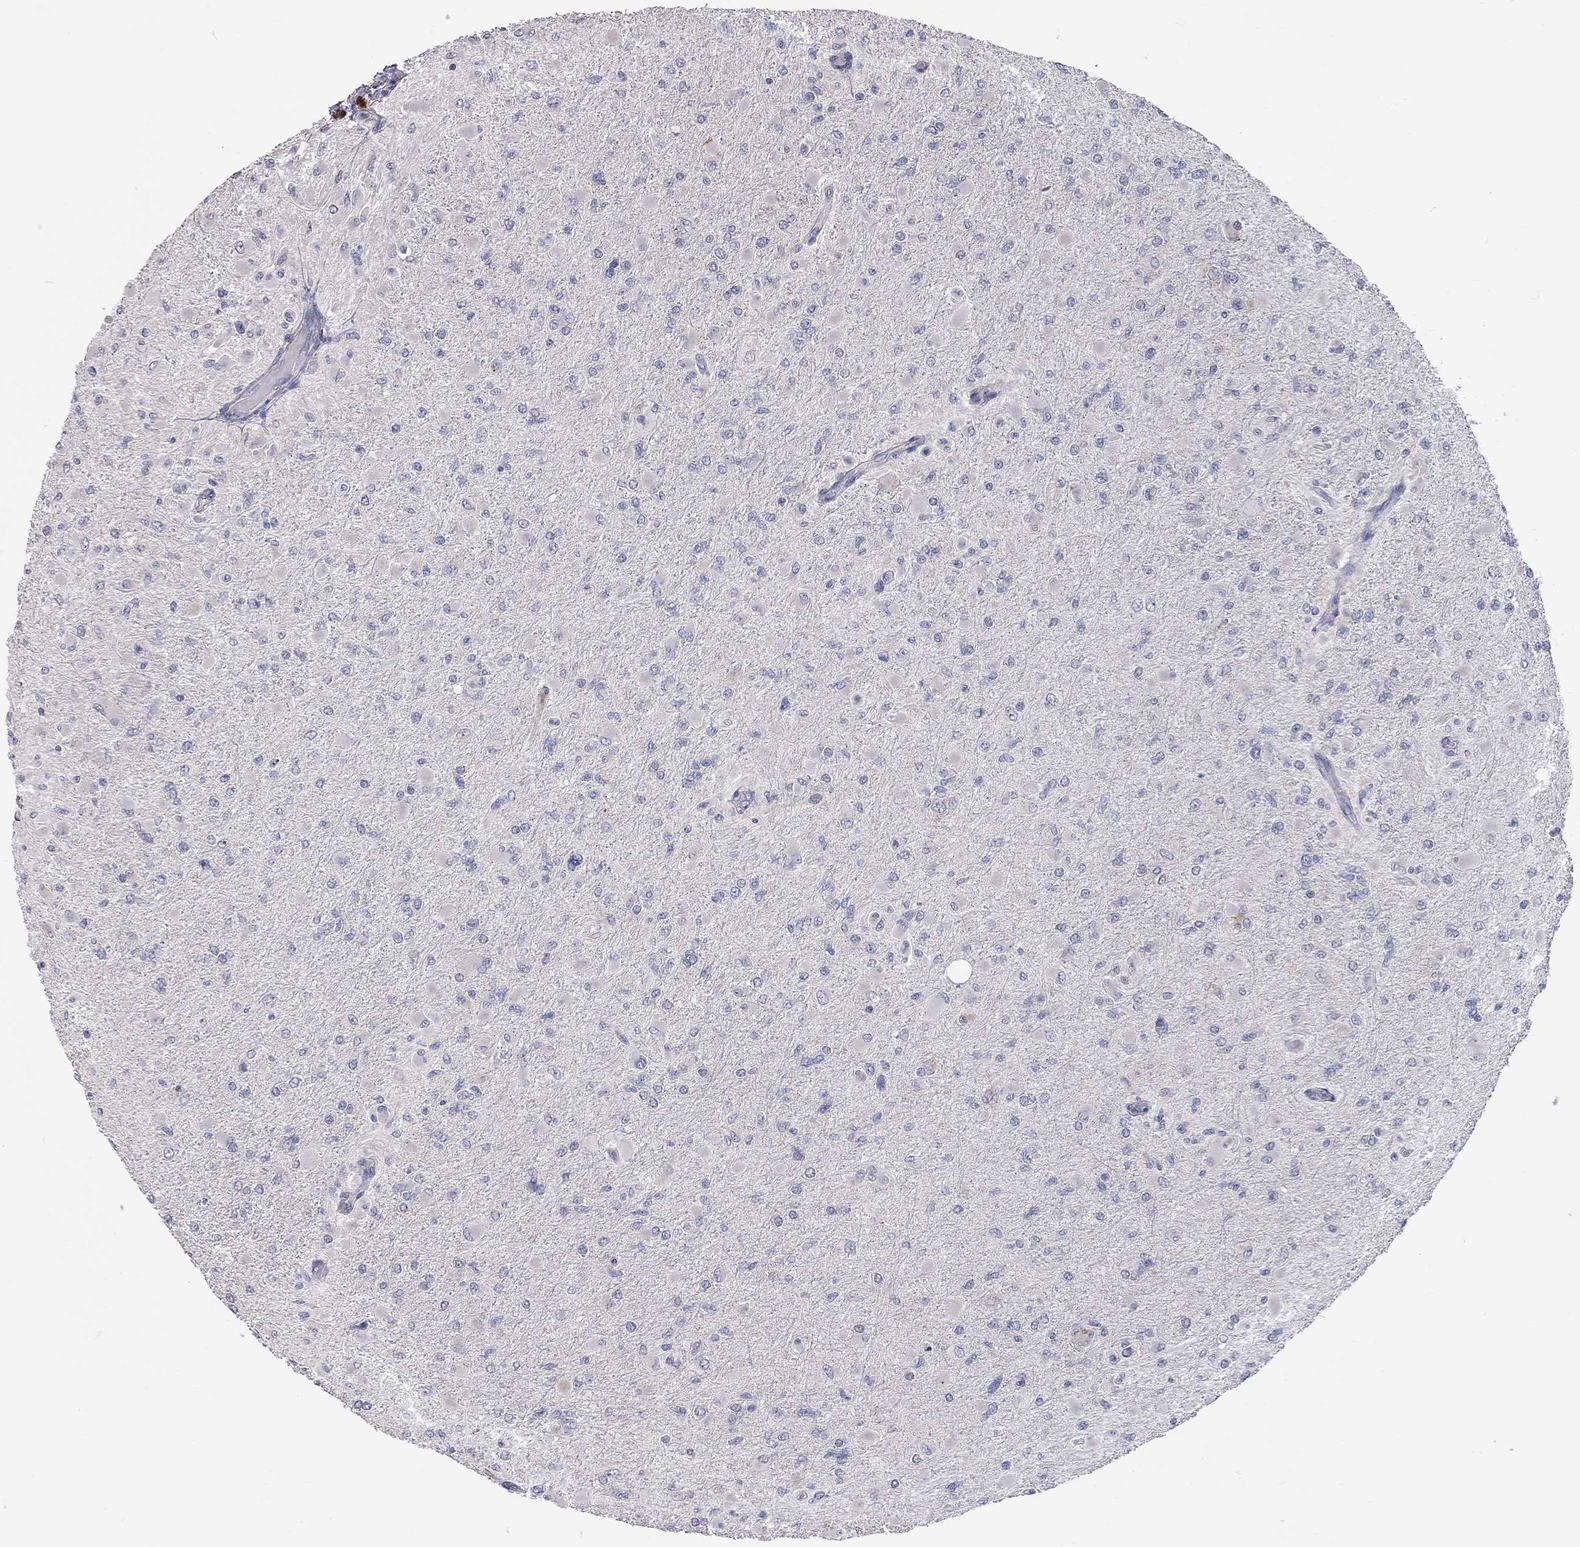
{"staining": {"intensity": "negative", "quantity": "none", "location": "none"}, "tissue": "glioma", "cell_type": "Tumor cells", "image_type": "cancer", "snomed": [{"axis": "morphology", "description": "Glioma, malignant, High grade"}, {"axis": "topography", "description": "Cerebral cortex"}], "caption": "Immunohistochemistry (IHC) of malignant glioma (high-grade) displays no staining in tumor cells. The staining was performed using DAB (3,3'-diaminobenzidine) to visualize the protein expression in brown, while the nuclei were stained in blue with hematoxylin (Magnification: 20x).", "gene": "XAGE2", "patient": {"sex": "female", "age": 36}}